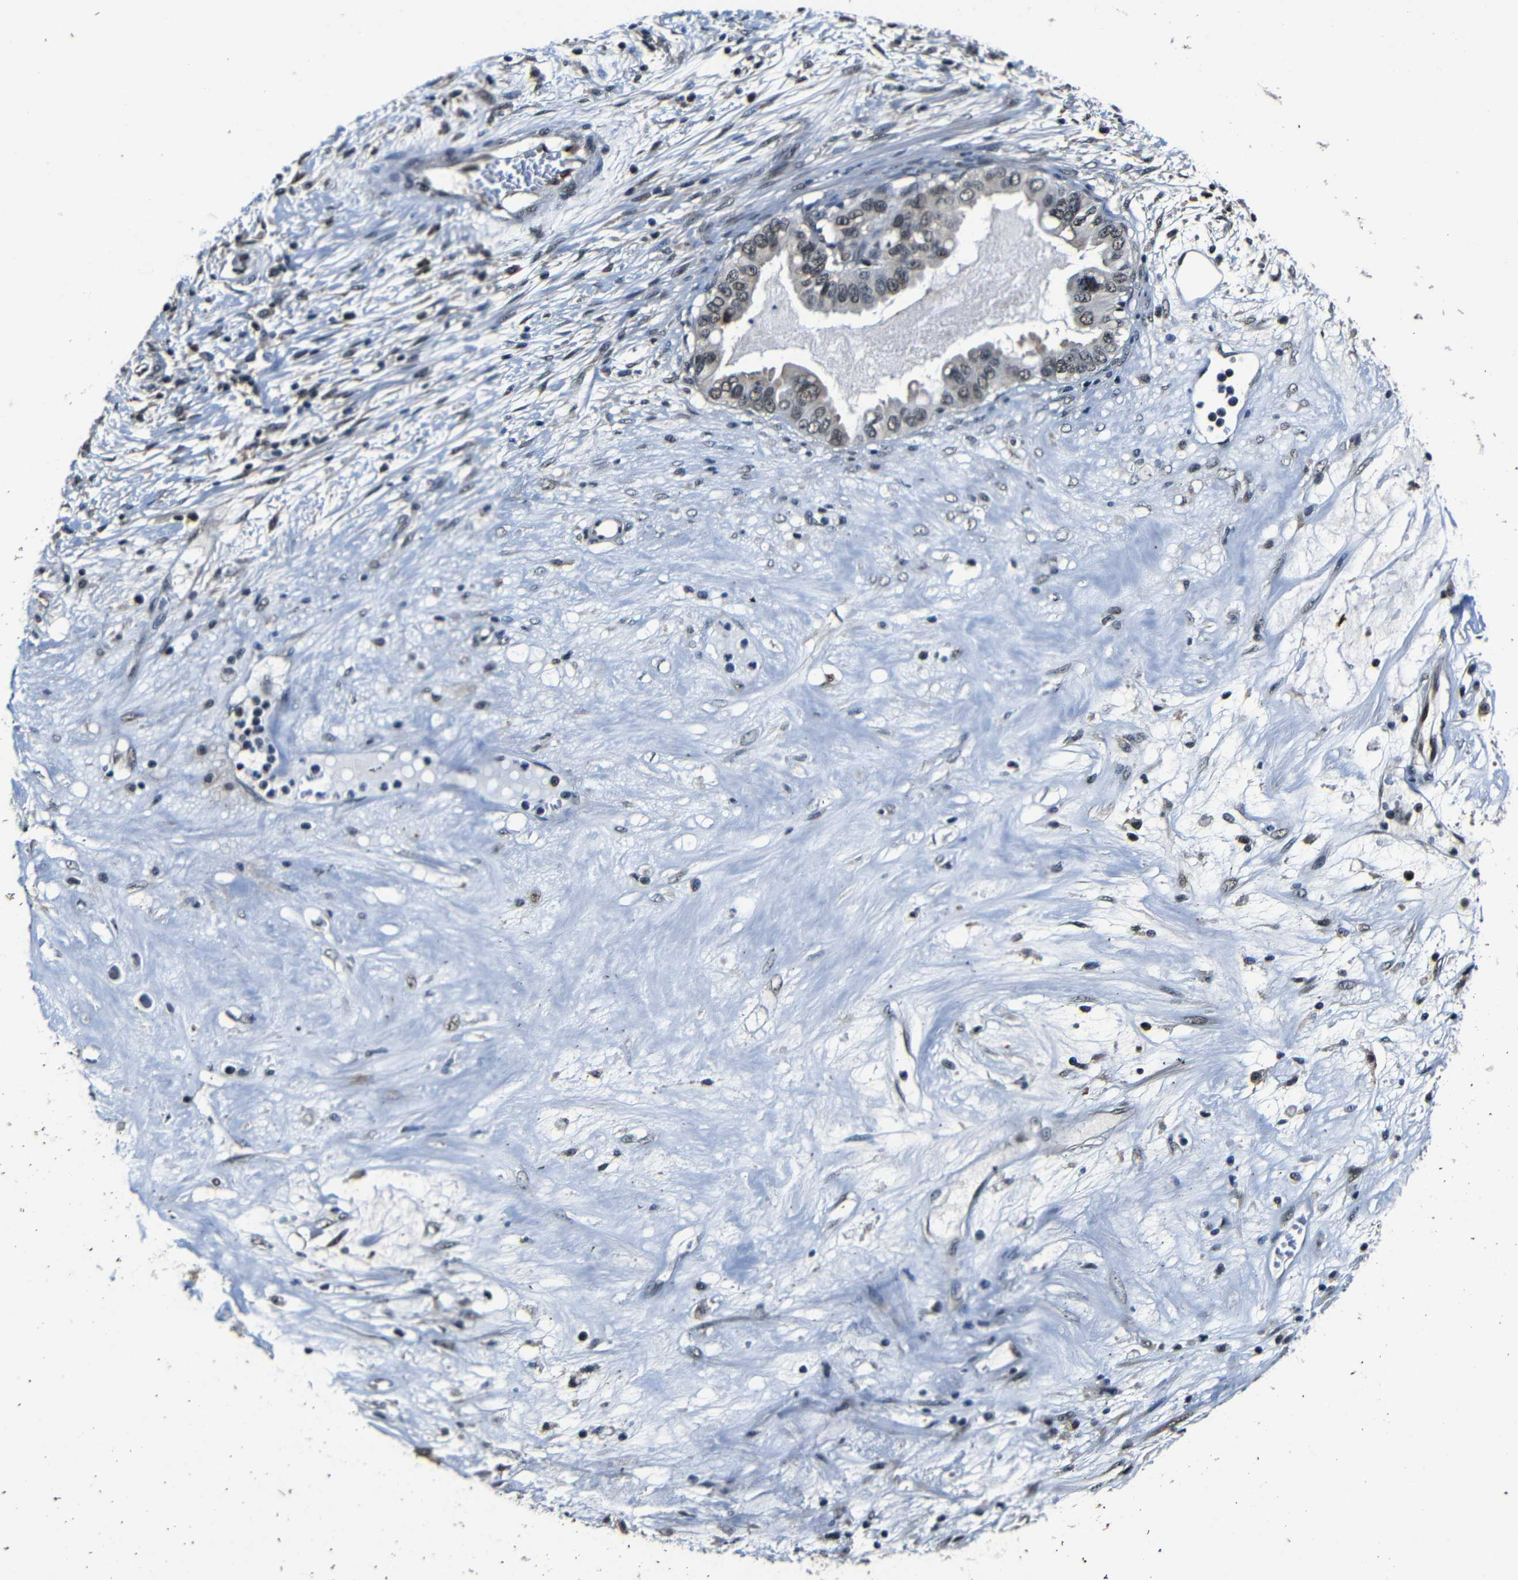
{"staining": {"intensity": "weak", "quantity": ">75%", "location": "nuclear"}, "tissue": "ovarian cancer", "cell_type": "Tumor cells", "image_type": "cancer", "snomed": [{"axis": "morphology", "description": "Cystadenocarcinoma, mucinous, NOS"}, {"axis": "topography", "description": "Ovary"}], "caption": "A photomicrograph showing weak nuclear expression in about >75% of tumor cells in mucinous cystadenocarcinoma (ovarian), as visualized by brown immunohistochemical staining.", "gene": "FOXD4", "patient": {"sex": "female", "age": 80}}